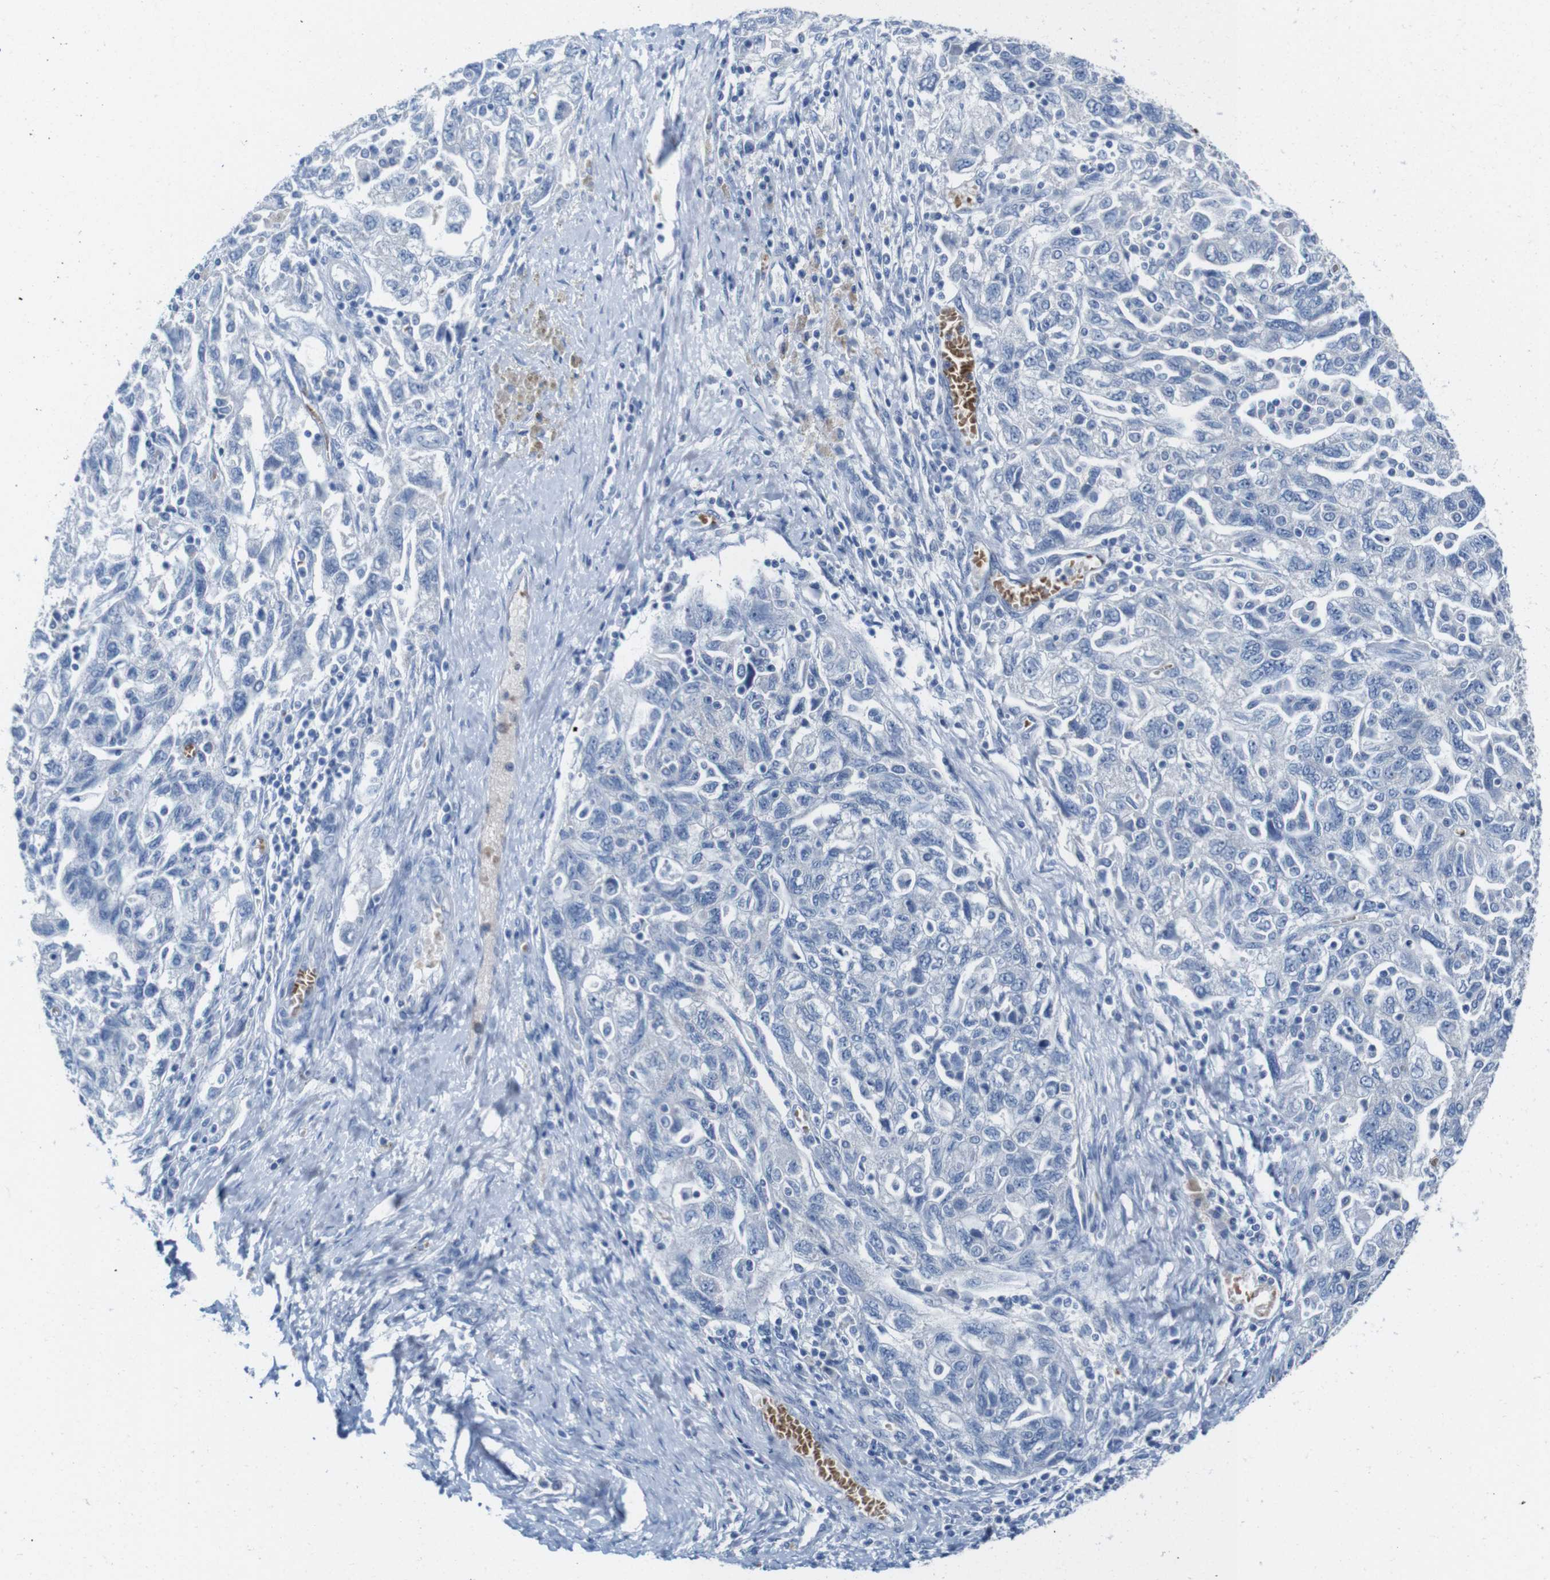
{"staining": {"intensity": "negative", "quantity": "none", "location": "none"}, "tissue": "ovarian cancer", "cell_type": "Tumor cells", "image_type": "cancer", "snomed": [{"axis": "morphology", "description": "Carcinoma, NOS"}, {"axis": "morphology", "description": "Cystadenocarcinoma, serous, NOS"}, {"axis": "topography", "description": "Ovary"}], "caption": "Tumor cells show no significant staining in ovarian cancer (serous cystadenocarcinoma).", "gene": "IGSF8", "patient": {"sex": "female", "age": 69}}